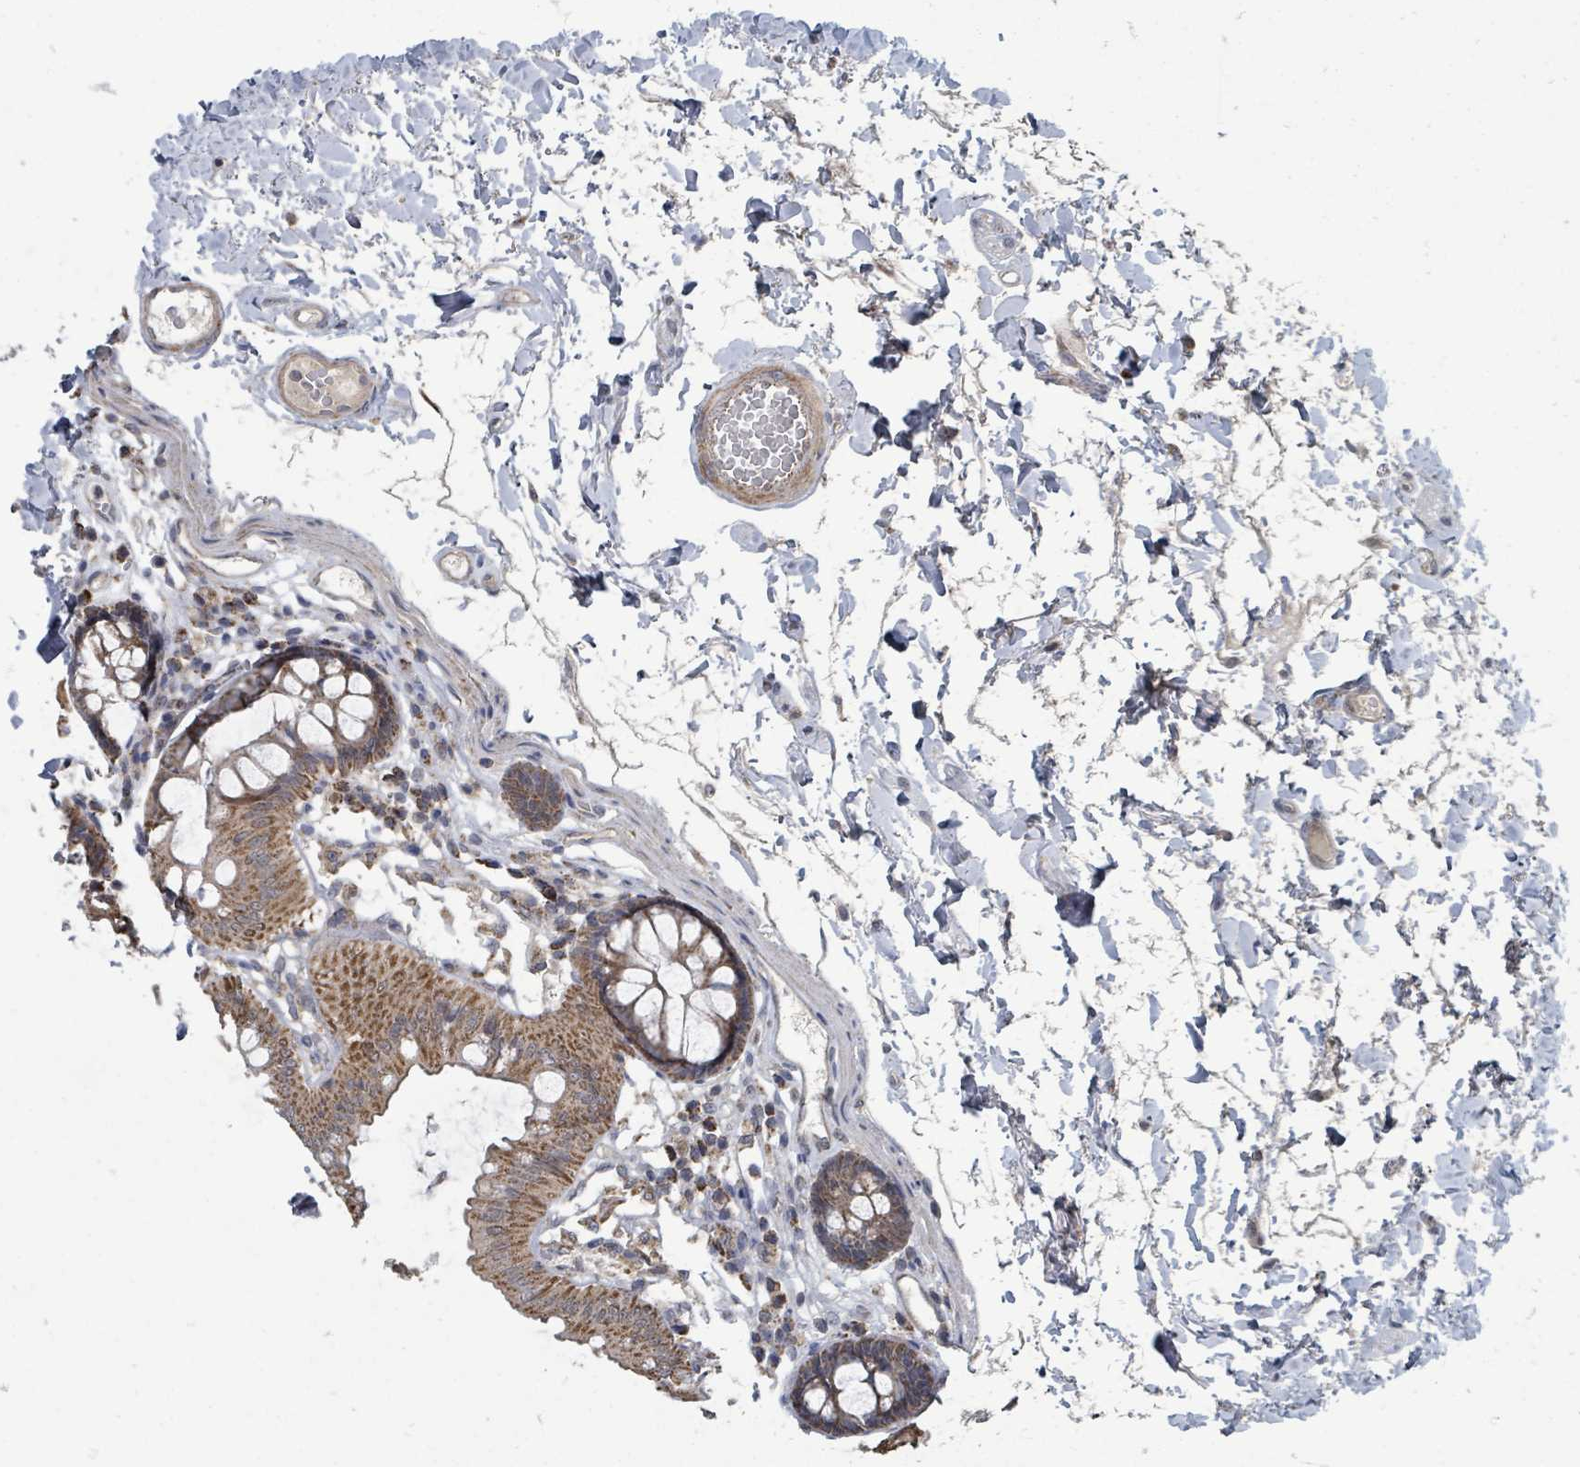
{"staining": {"intensity": "weak", "quantity": ">75%", "location": "cytoplasmic/membranous"}, "tissue": "colon", "cell_type": "Endothelial cells", "image_type": "normal", "snomed": [{"axis": "morphology", "description": "Normal tissue, NOS"}, {"axis": "topography", "description": "Colon"}], "caption": "Colon stained for a protein shows weak cytoplasmic/membranous positivity in endothelial cells. (Brightfield microscopy of DAB IHC at high magnification).", "gene": "MAGOHB", "patient": {"sex": "male", "age": 84}}